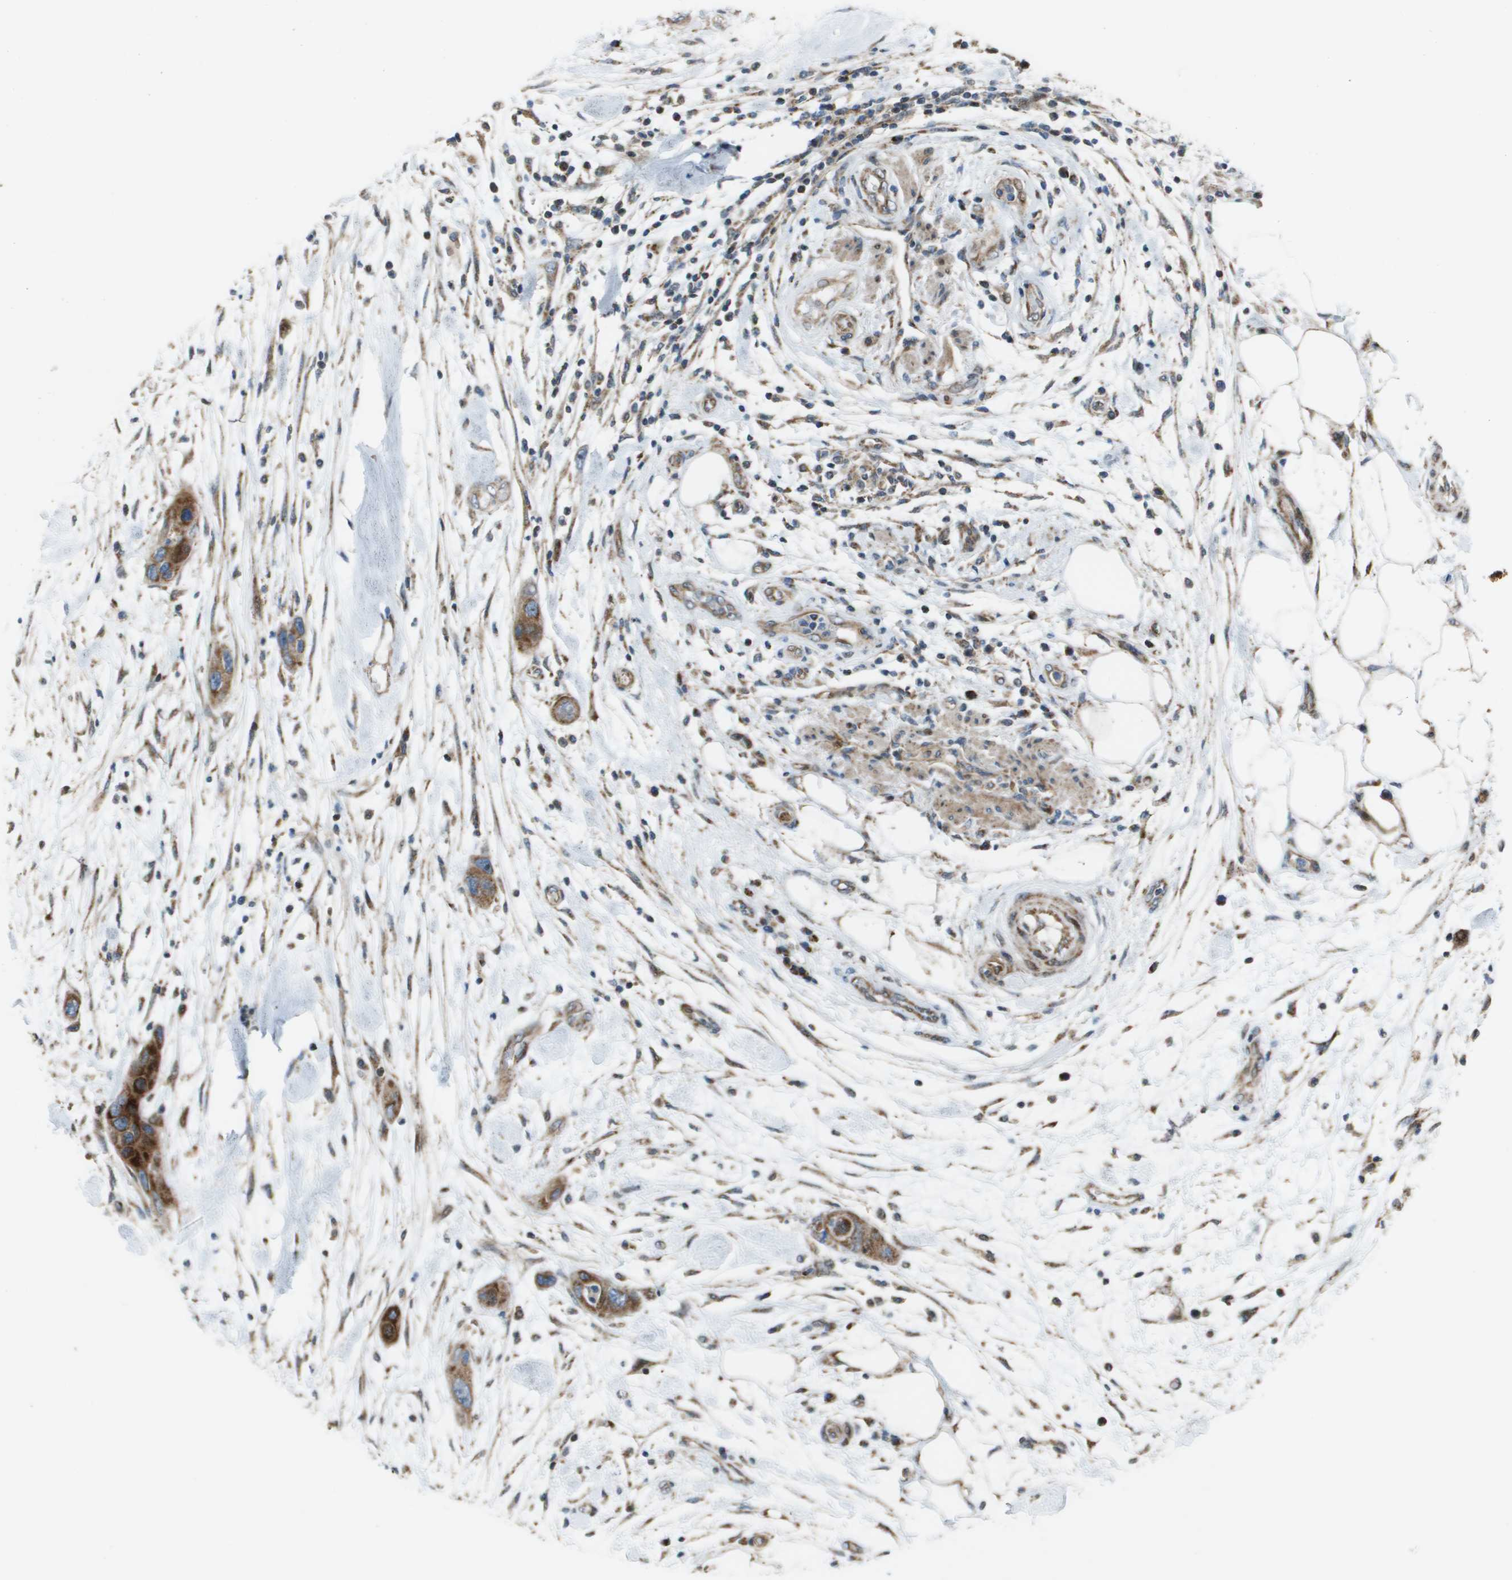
{"staining": {"intensity": "moderate", "quantity": ">75%", "location": "cytoplasmic/membranous"}, "tissue": "pancreatic cancer", "cell_type": "Tumor cells", "image_type": "cancer", "snomed": [{"axis": "morphology", "description": "Normal tissue, NOS"}, {"axis": "morphology", "description": "Adenocarcinoma, NOS"}, {"axis": "topography", "description": "Pancreas"}], "caption": "A histopathology image of human pancreatic cancer (adenocarcinoma) stained for a protein displays moderate cytoplasmic/membranous brown staining in tumor cells. (Stains: DAB (3,3'-diaminobenzidine) in brown, nuclei in blue, Microscopy: brightfield microscopy at high magnification).", "gene": "MGAT3", "patient": {"sex": "female", "age": 71}}